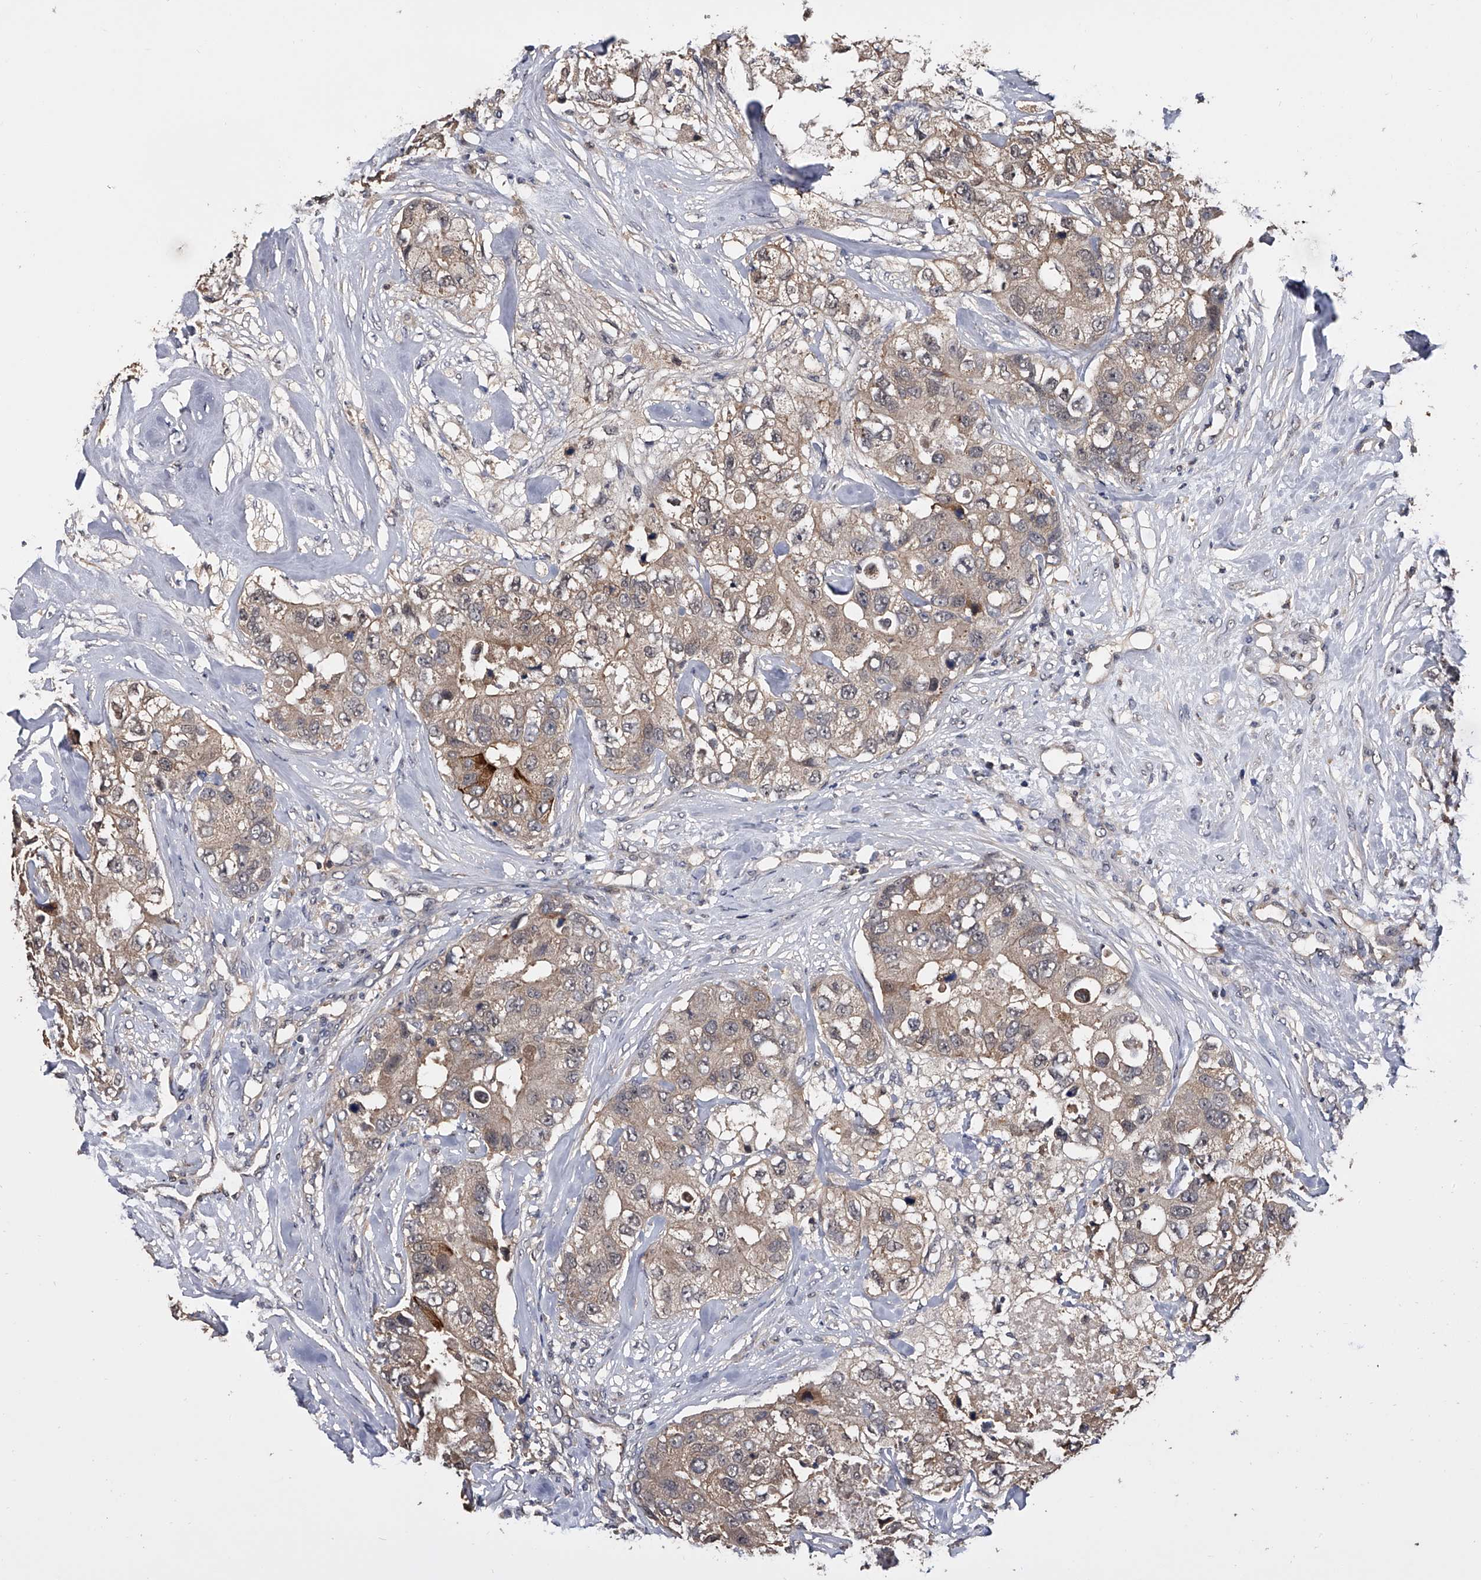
{"staining": {"intensity": "weak", "quantity": ">75%", "location": "cytoplasmic/membranous"}, "tissue": "breast cancer", "cell_type": "Tumor cells", "image_type": "cancer", "snomed": [{"axis": "morphology", "description": "Duct carcinoma"}, {"axis": "topography", "description": "Breast"}], "caption": "Human invasive ductal carcinoma (breast) stained with a protein marker displays weak staining in tumor cells.", "gene": "EFCAB7", "patient": {"sex": "female", "age": 62}}